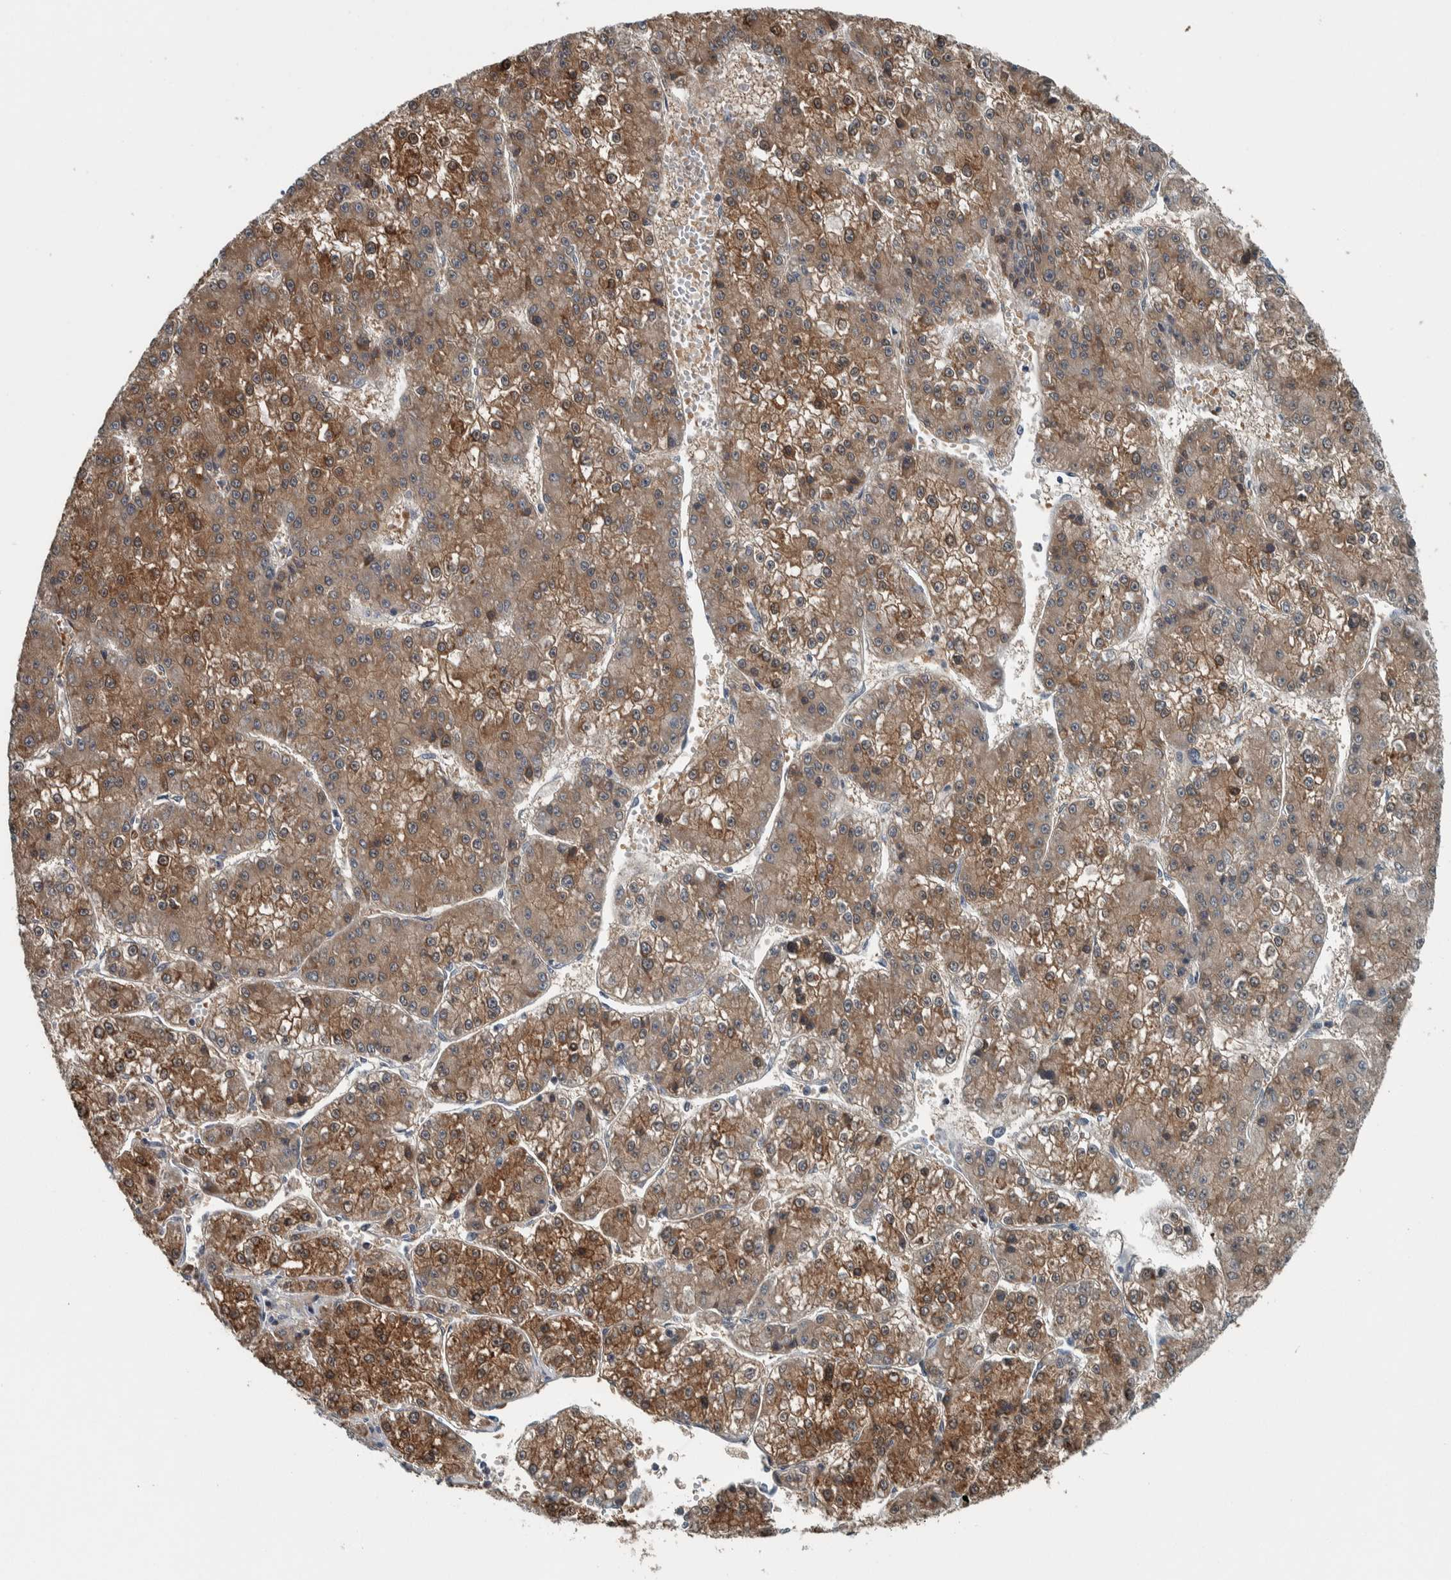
{"staining": {"intensity": "moderate", "quantity": ">75%", "location": "cytoplasmic/membranous"}, "tissue": "liver cancer", "cell_type": "Tumor cells", "image_type": "cancer", "snomed": [{"axis": "morphology", "description": "Carcinoma, Hepatocellular, NOS"}, {"axis": "topography", "description": "Liver"}], "caption": "Brown immunohistochemical staining in human hepatocellular carcinoma (liver) shows moderate cytoplasmic/membranous expression in approximately >75% of tumor cells.", "gene": "ALAD", "patient": {"sex": "female", "age": 73}}